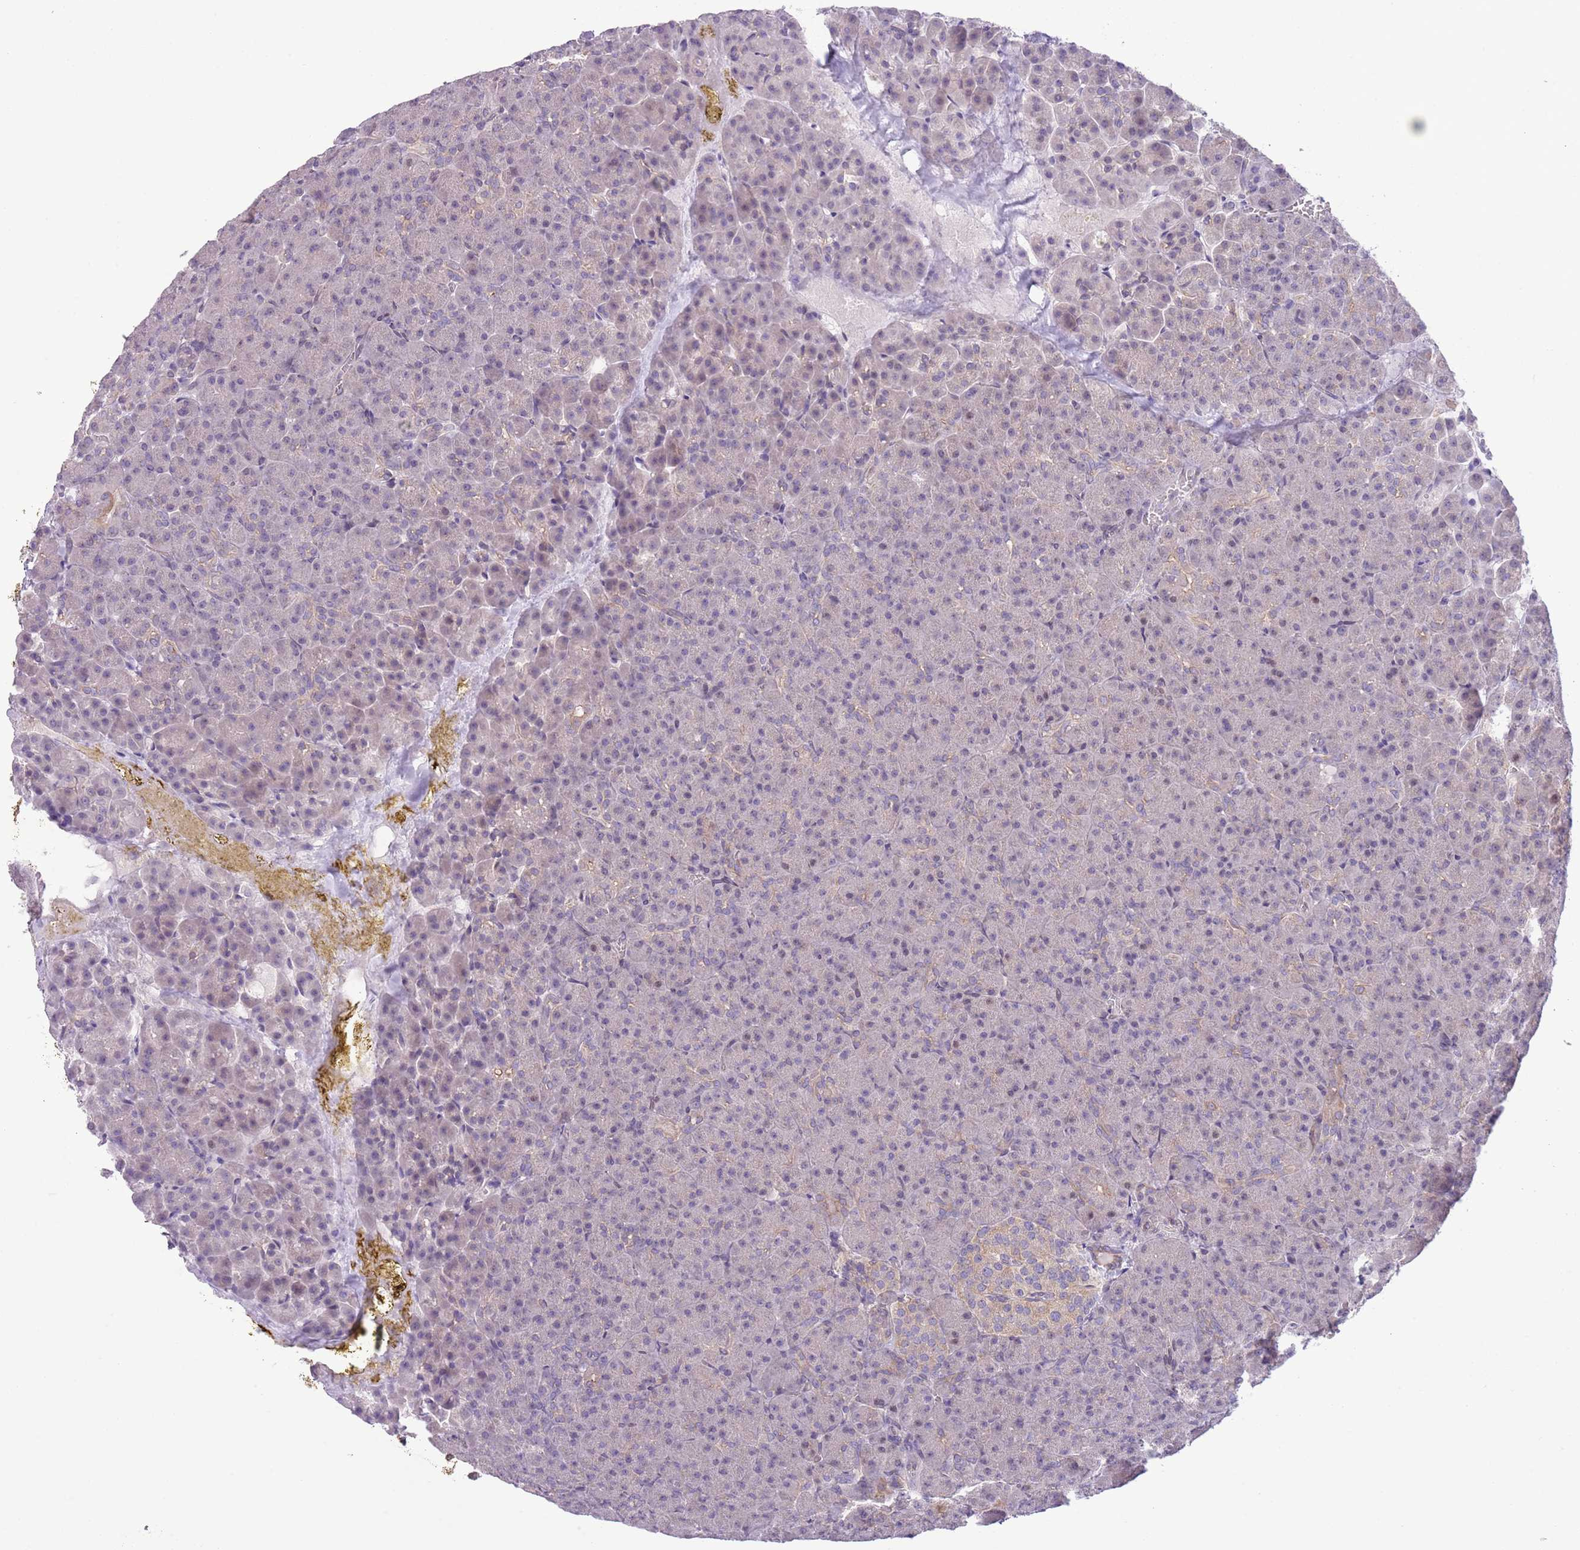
{"staining": {"intensity": "negative", "quantity": "none", "location": "none"}, "tissue": "pancreas", "cell_type": "Exocrine glandular cells", "image_type": "normal", "snomed": [{"axis": "morphology", "description": "Normal tissue, NOS"}, {"axis": "topography", "description": "Pancreas"}], "caption": "There is no significant staining in exocrine glandular cells of pancreas. (Immunohistochemistry (ihc), brightfield microscopy, high magnification).", "gene": "CCND2", "patient": {"sex": "female", "age": 74}}